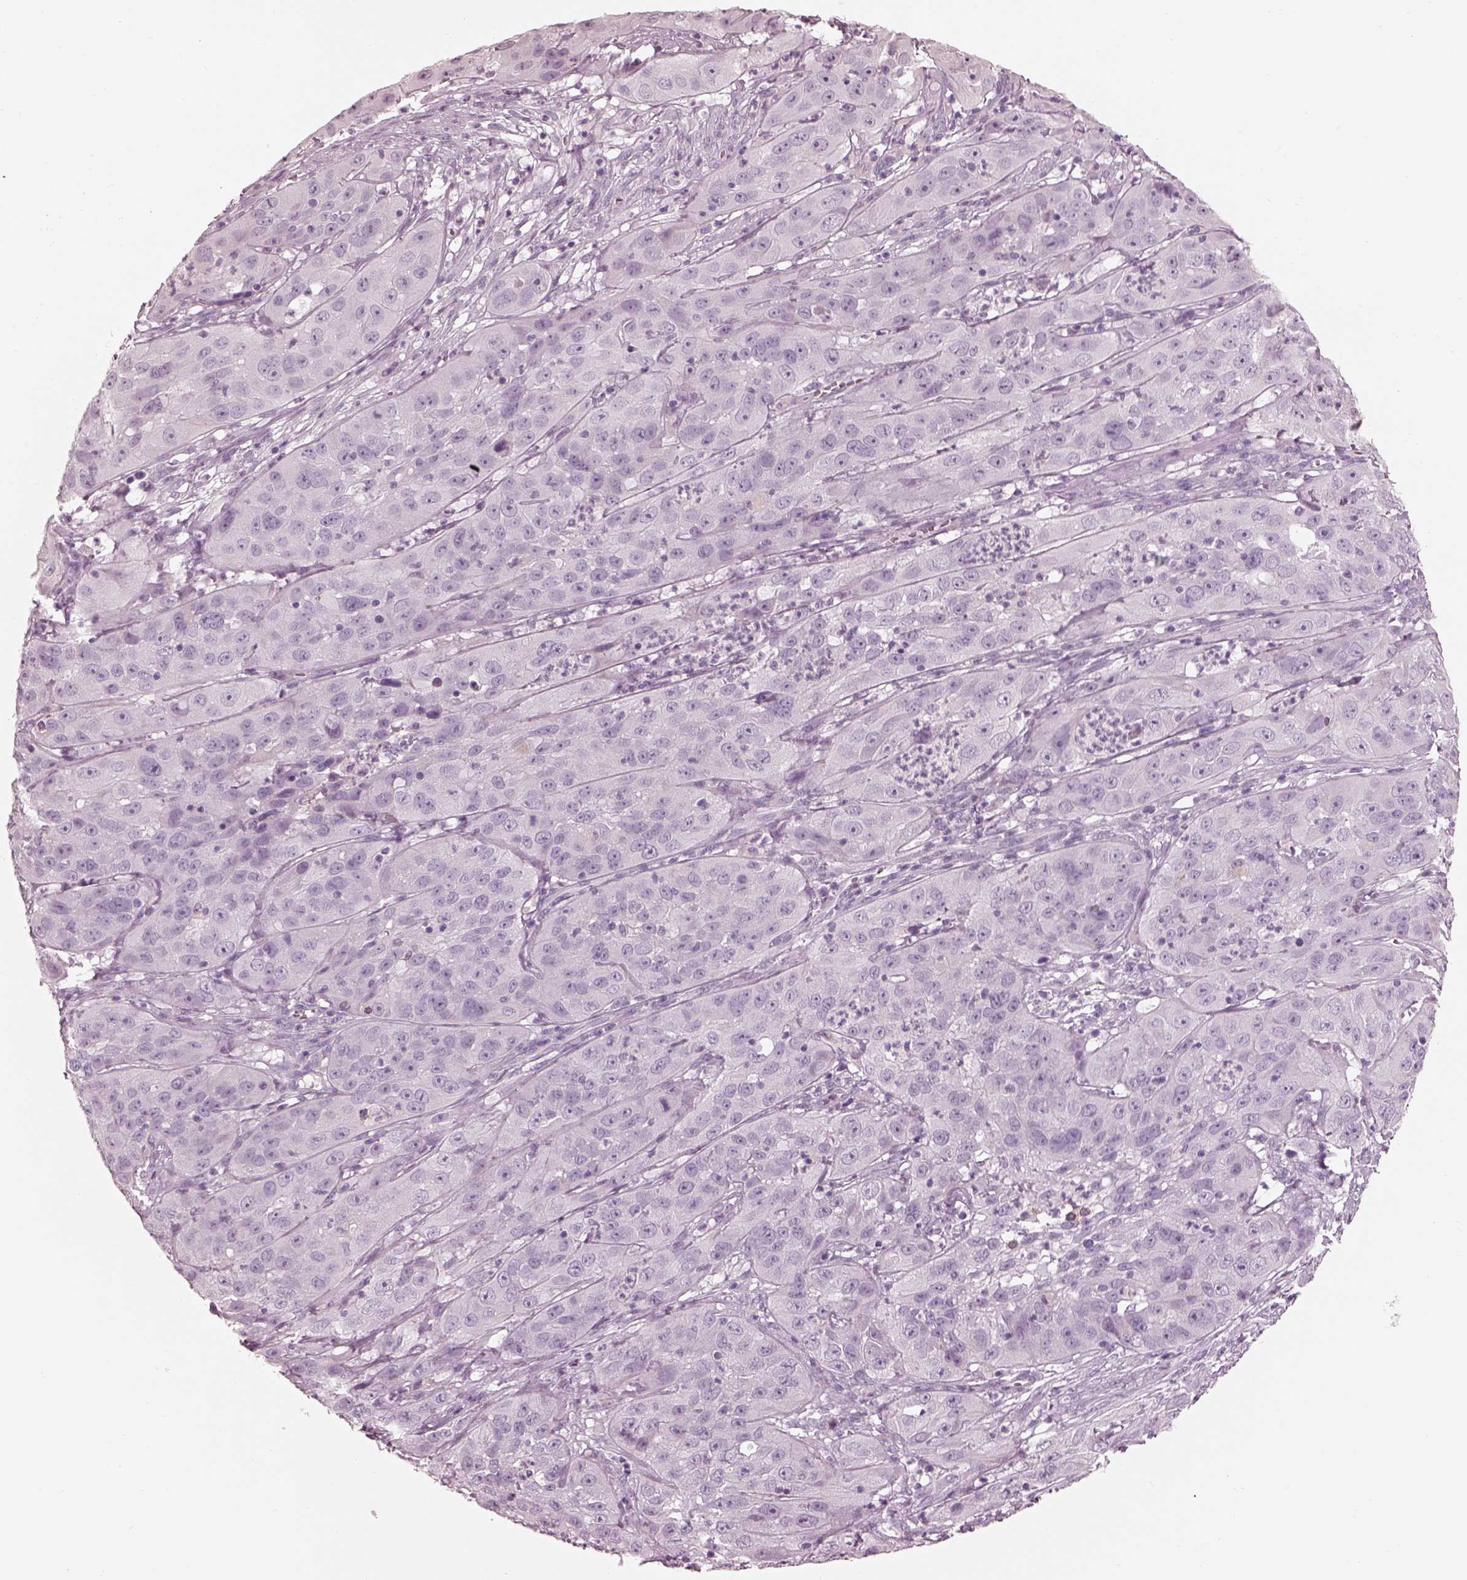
{"staining": {"intensity": "negative", "quantity": "none", "location": "none"}, "tissue": "cervical cancer", "cell_type": "Tumor cells", "image_type": "cancer", "snomed": [{"axis": "morphology", "description": "Squamous cell carcinoma, NOS"}, {"axis": "topography", "description": "Cervix"}], "caption": "Squamous cell carcinoma (cervical) was stained to show a protein in brown. There is no significant staining in tumor cells.", "gene": "RSPH9", "patient": {"sex": "female", "age": 32}}